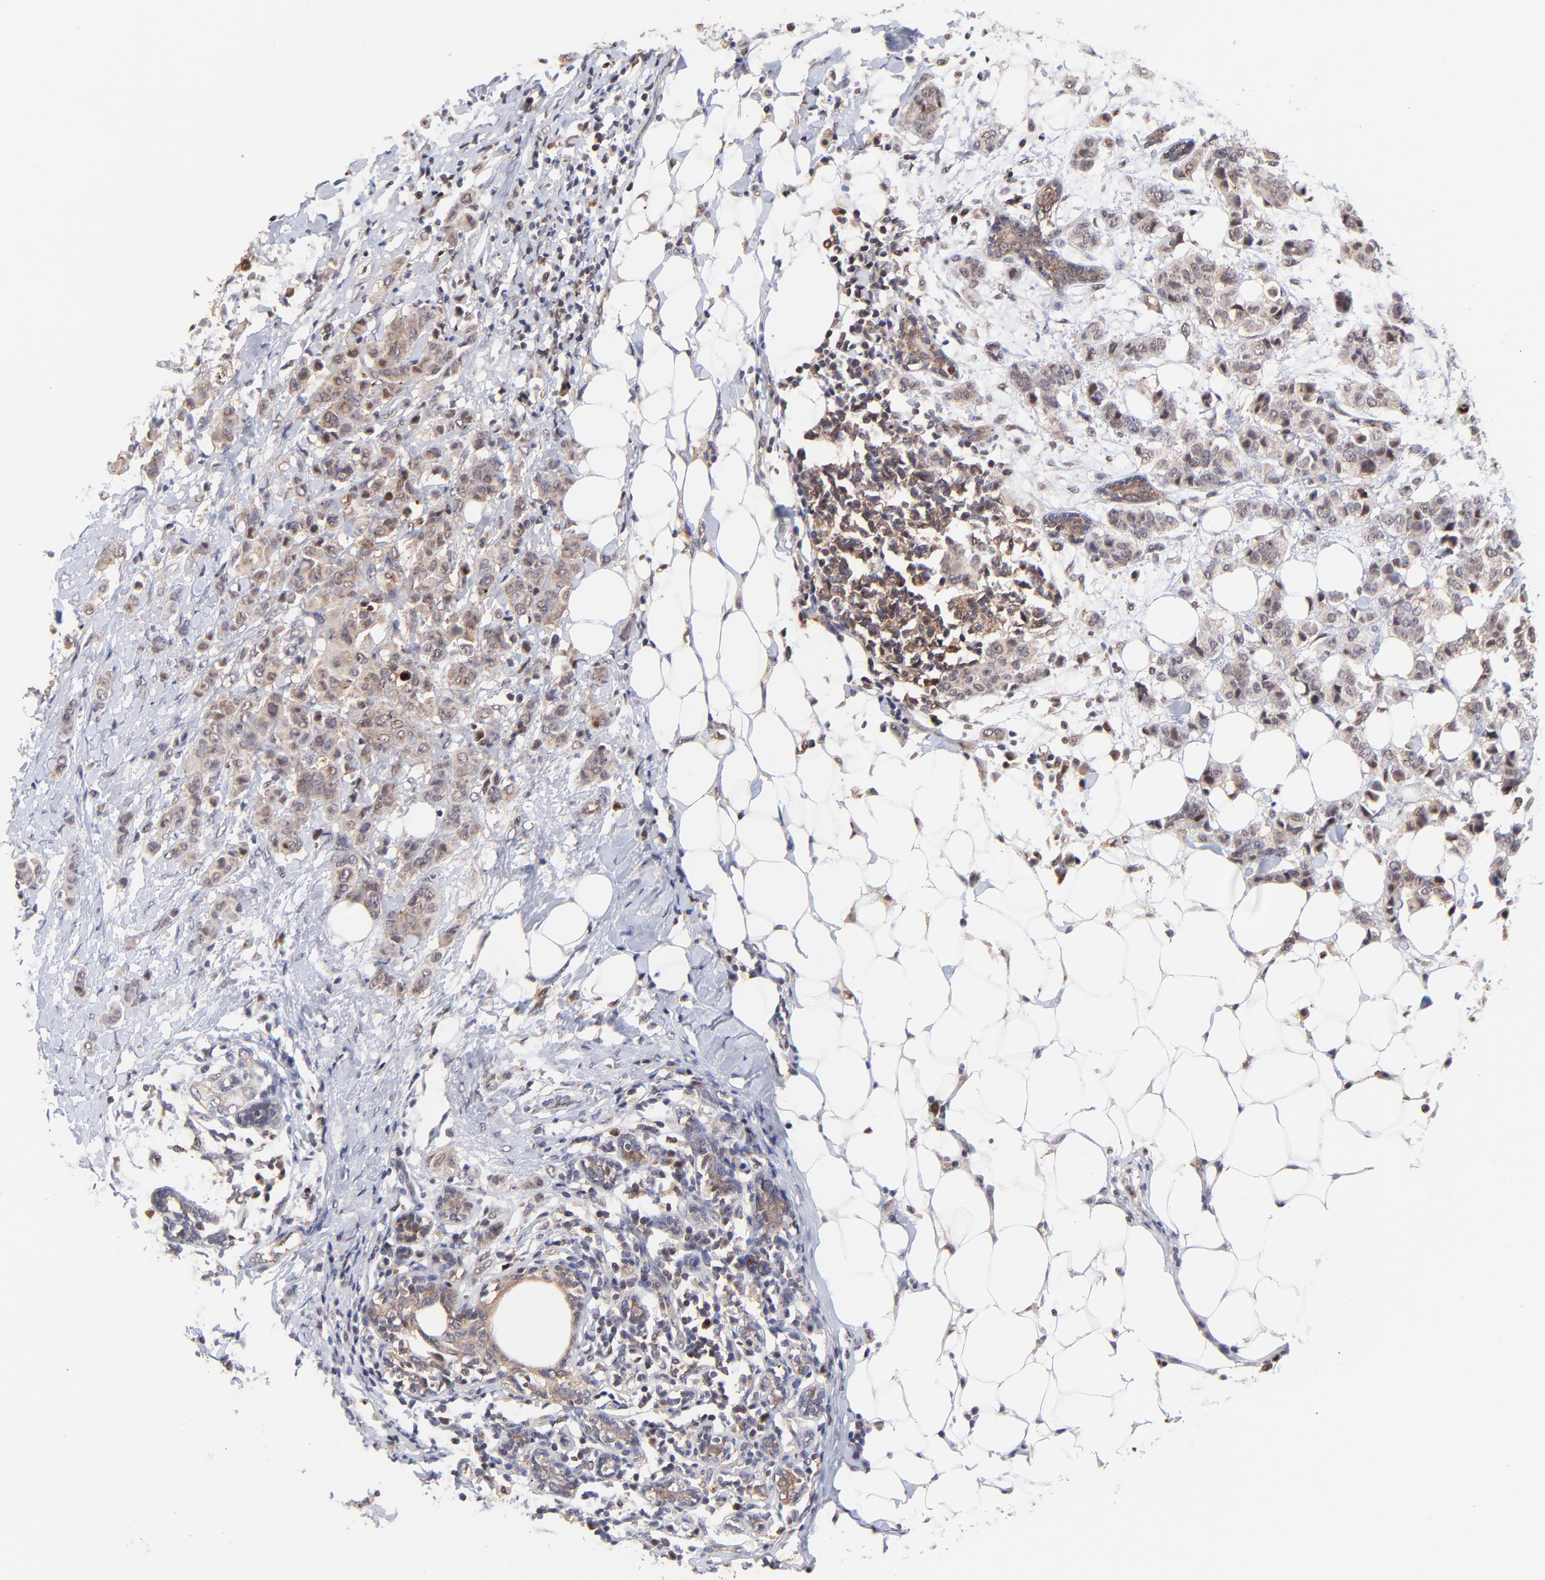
{"staining": {"intensity": "moderate", "quantity": ">75%", "location": "cytoplasmic/membranous"}, "tissue": "breast cancer", "cell_type": "Tumor cells", "image_type": "cancer", "snomed": [{"axis": "morphology", "description": "Duct carcinoma"}, {"axis": "topography", "description": "Breast"}], "caption": "About >75% of tumor cells in breast infiltrating ductal carcinoma show moderate cytoplasmic/membranous protein staining as visualized by brown immunohistochemical staining.", "gene": "PSMA6", "patient": {"sex": "female", "age": 40}}